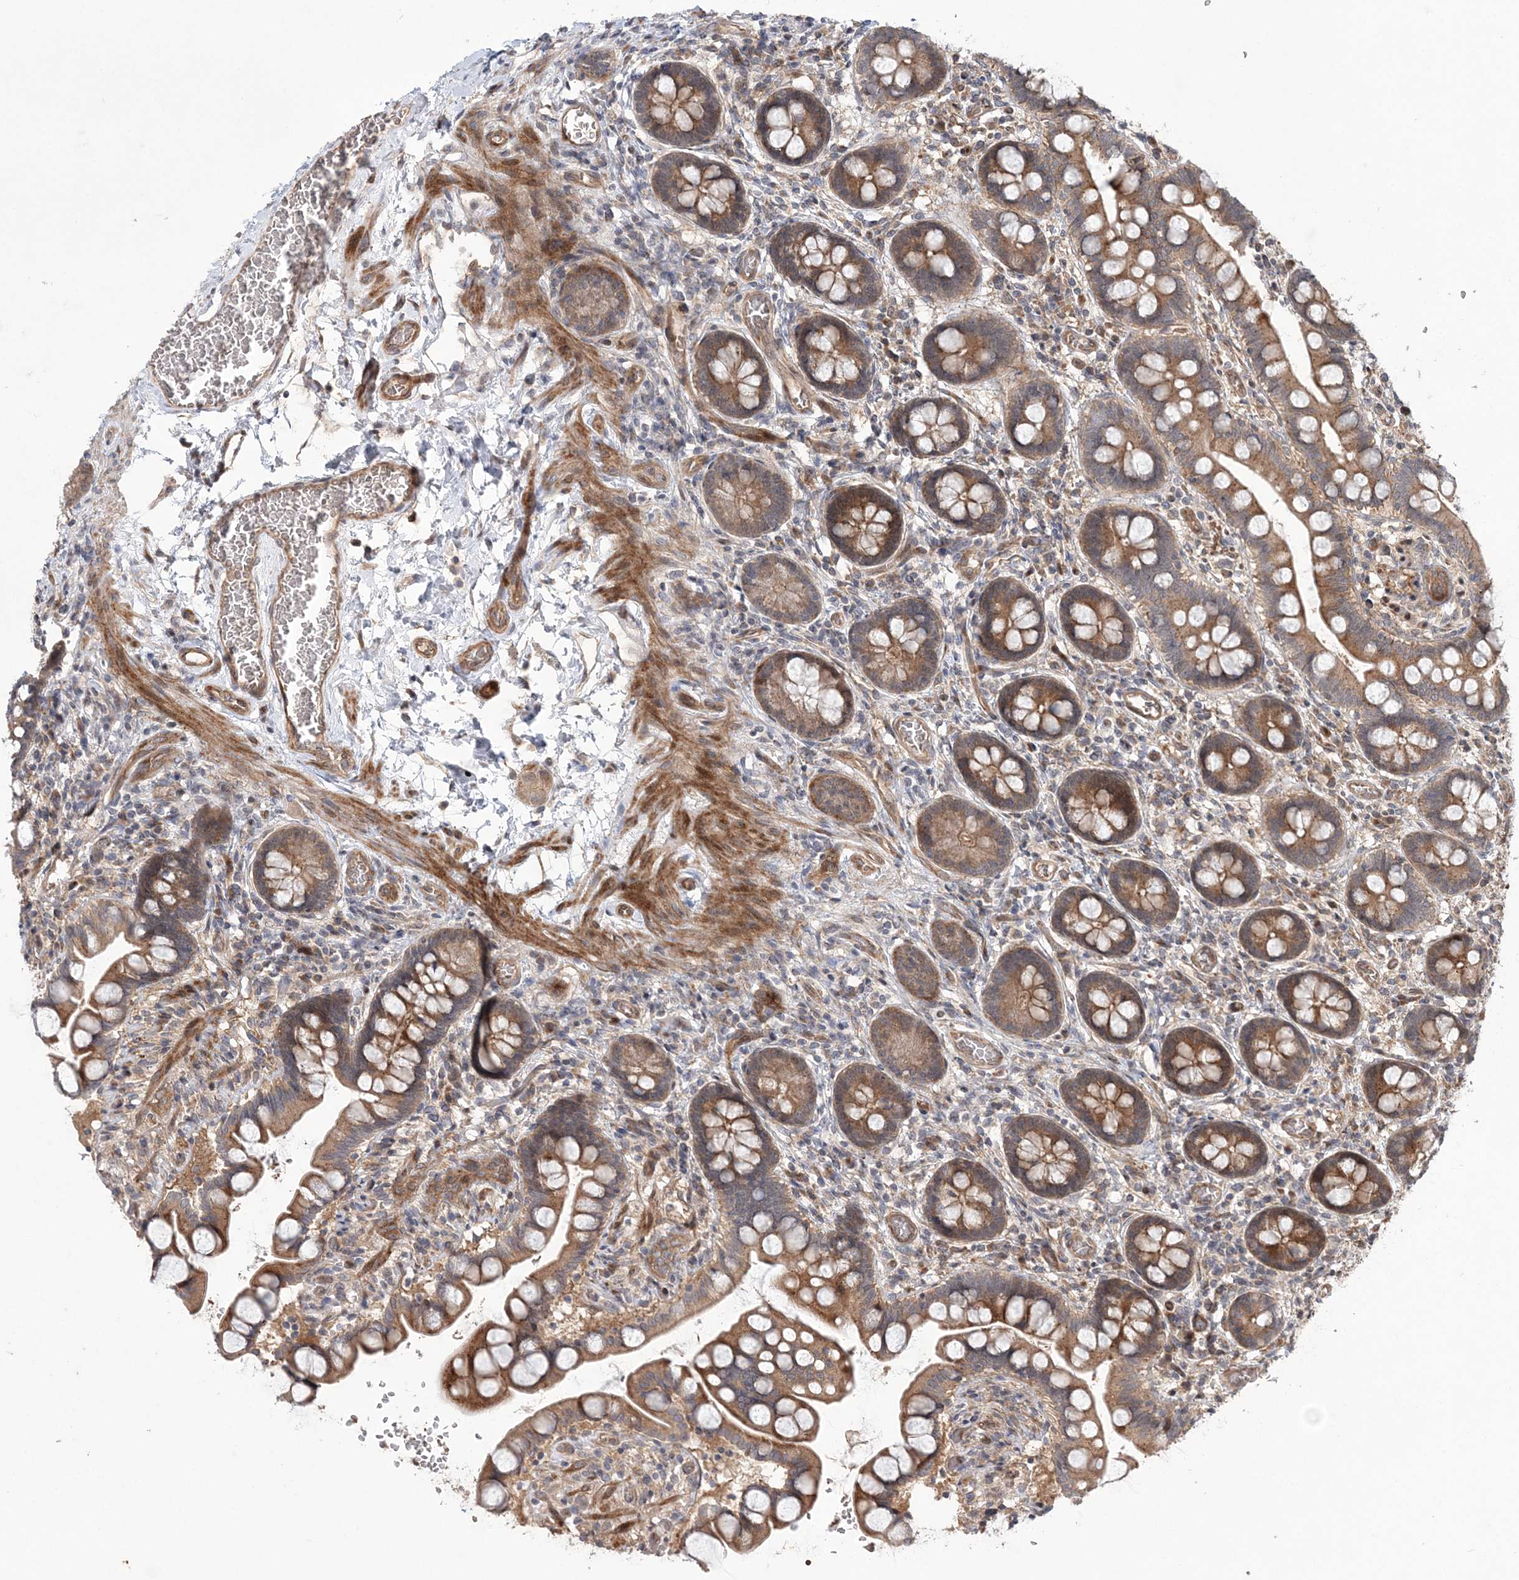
{"staining": {"intensity": "moderate", "quantity": ">75%", "location": "cytoplasmic/membranous"}, "tissue": "small intestine", "cell_type": "Glandular cells", "image_type": "normal", "snomed": [{"axis": "morphology", "description": "Normal tissue, NOS"}, {"axis": "topography", "description": "Small intestine"}], "caption": "High-magnification brightfield microscopy of benign small intestine stained with DAB (brown) and counterstained with hematoxylin (blue). glandular cells exhibit moderate cytoplasmic/membranous positivity is identified in about>75% of cells. (DAB (3,3'-diaminobenzidine) IHC, brown staining for protein, blue staining for nuclei).", "gene": "UBTD2", "patient": {"sex": "male", "age": 52}}